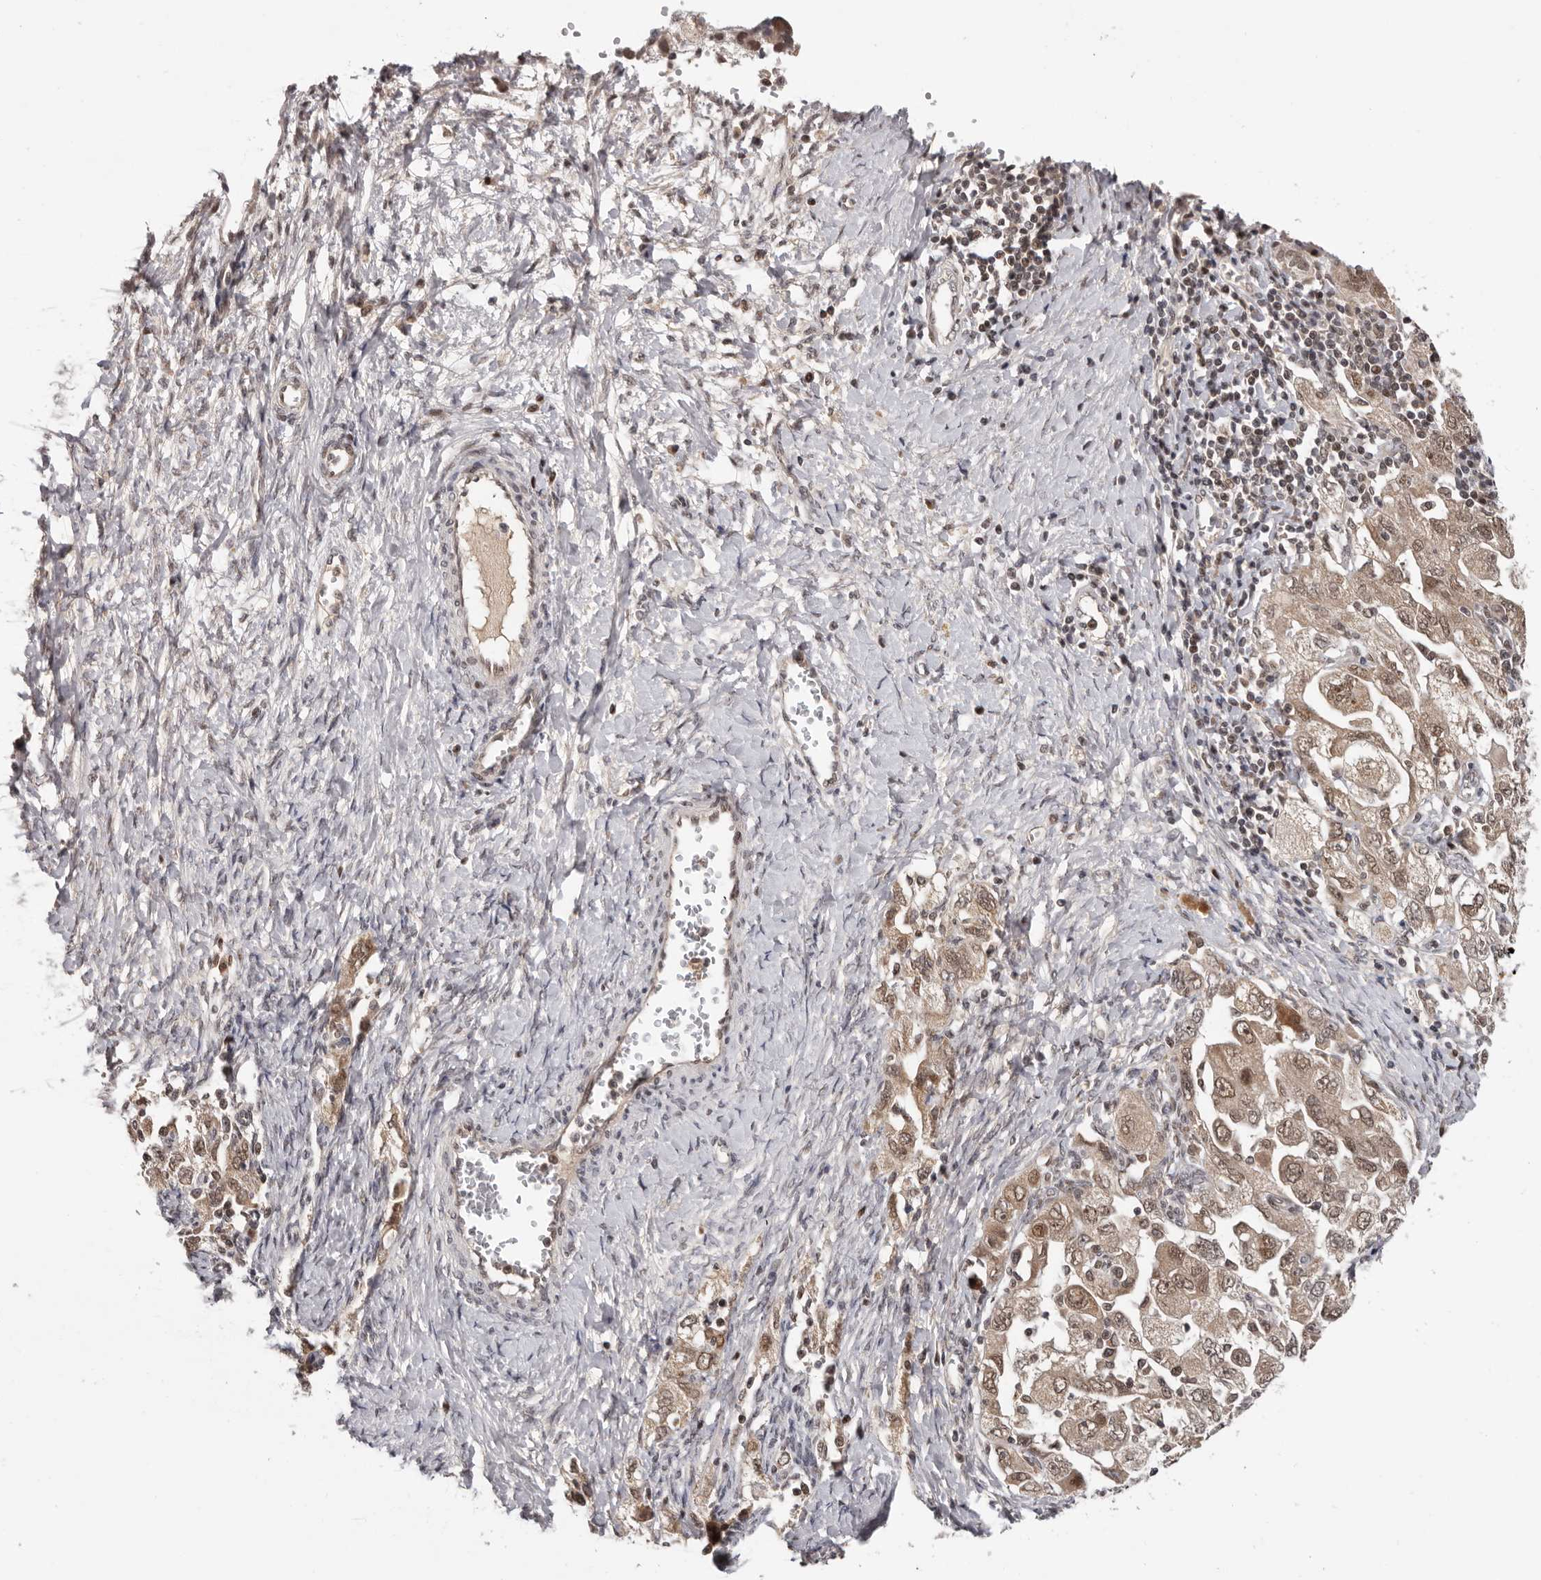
{"staining": {"intensity": "moderate", "quantity": ">75%", "location": "cytoplasmic/membranous,nuclear"}, "tissue": "ovarian cancer", "cell_type": "Tumor cells", "image_type": "cancer", "snomed": [{"axis": "morphology", "description": "Carcinoma, NOS"}, {"axis": "morphology", "description": "Cystadenocarcinoma, serous, NOS"}, {"axis": "topography", "description": "Ovary"}], "caption": "Protein staining by IHC displays moderate cytoplasmic/membranous and nuclear expression in approximately >75% of tumor cells in ovarian cancer (serous cystadenocarcinoma). Nuclei are stained in blue.", "gene": "TBX5", "patient": {"sex": "female", "age": 69}}